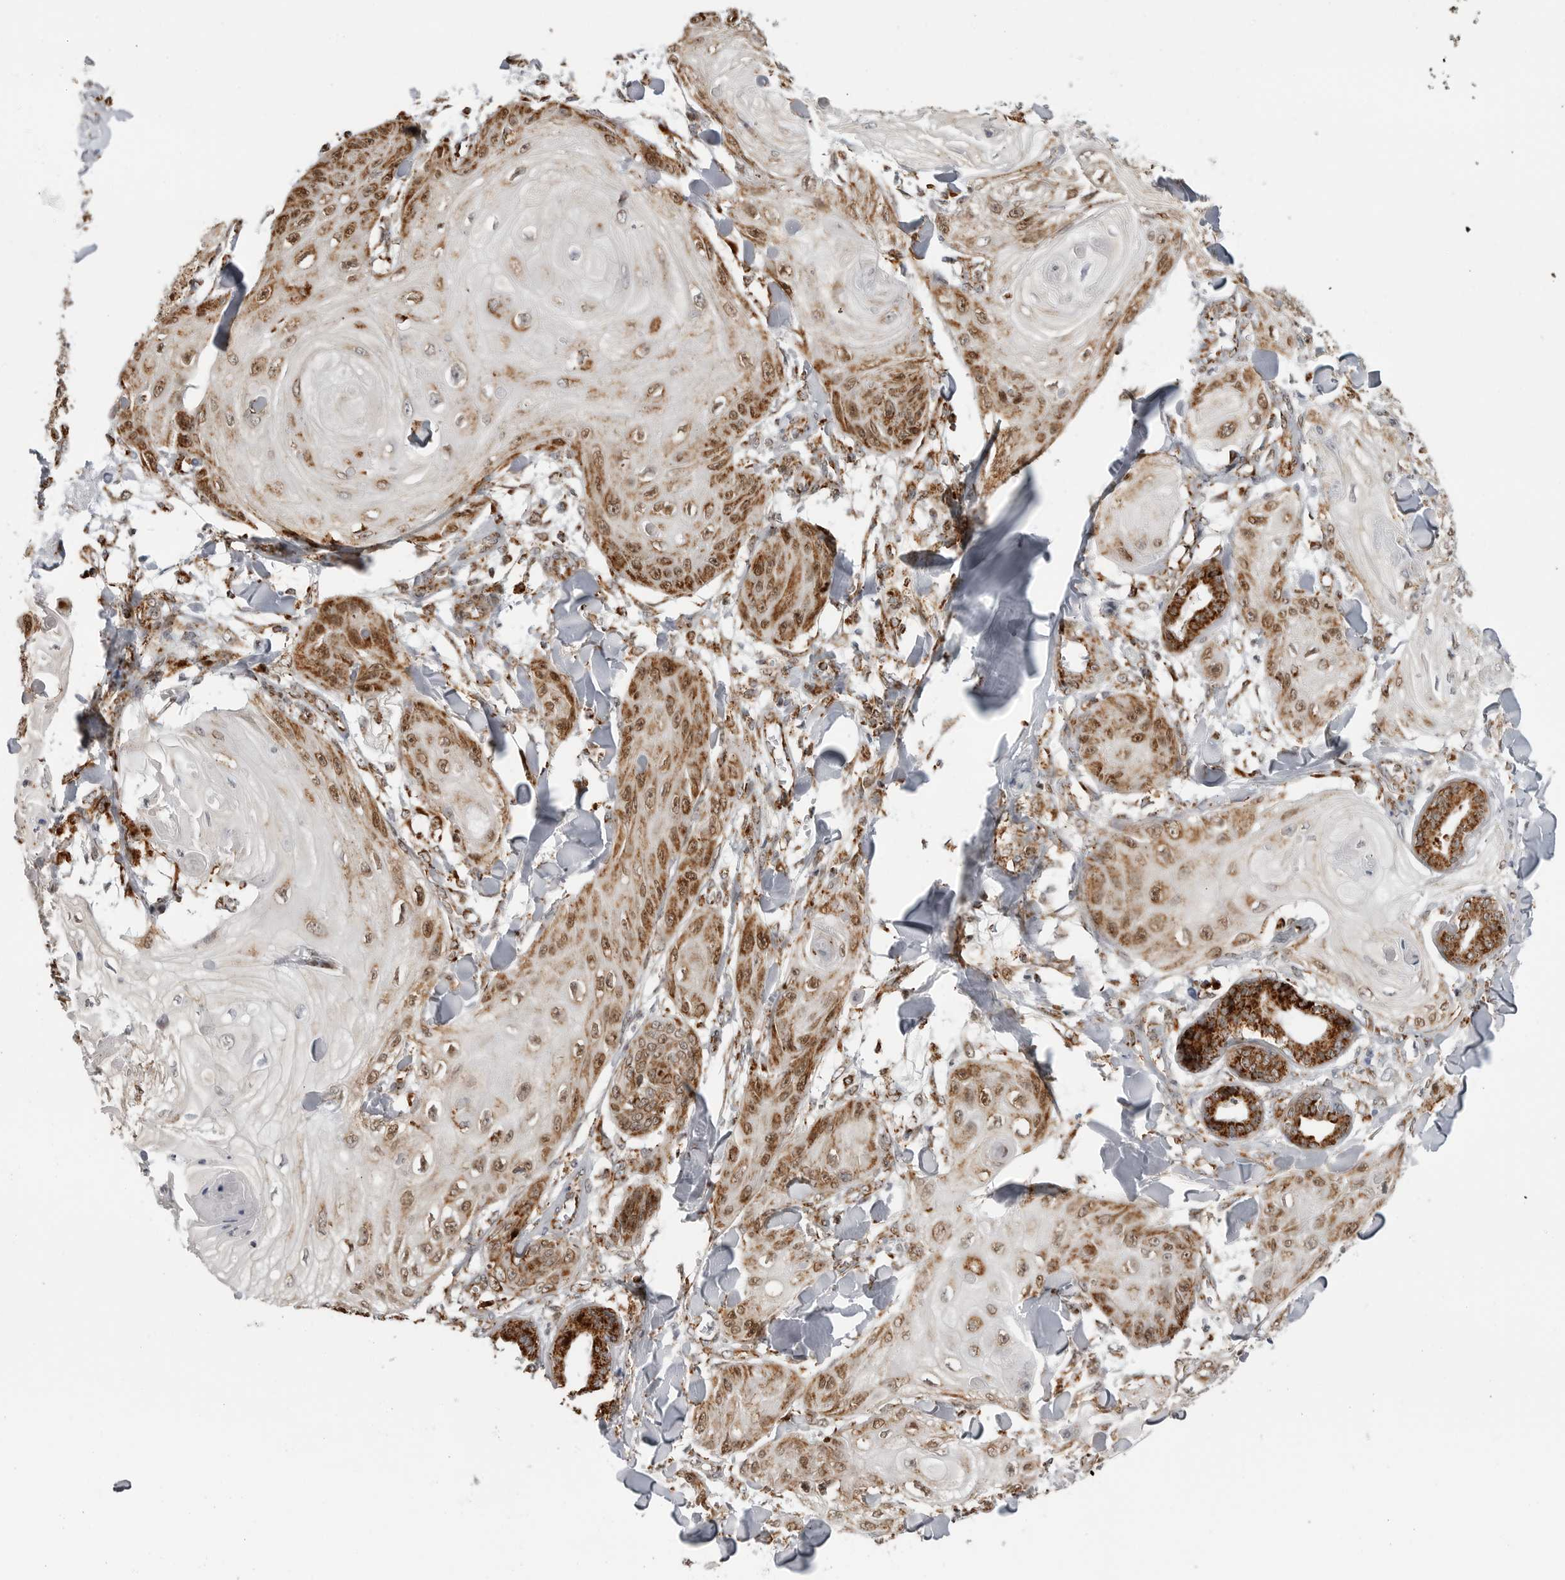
{"staining": {"intensity": "strong", "quantity": ">75%", "location": "cytoplasmic/membranous,nuclear"}, "tissue": "skin cancer", "cell_type": "Tumor cells", "image_type": "cancer", "snomed": [{"axis": "morphology", "description": "Squamous cell carcinoma, NOS"}, {"axis": "topography", "description": "Skin"}], "caption": "A photomicrograph of human skin squamous cell carcinoma stained for a protein displays strong cytoplasmic/membranous and nuclear brown staining in tumor cells.", "gene": "COX5A", "patient": {"sex": "male", "age": 74}}